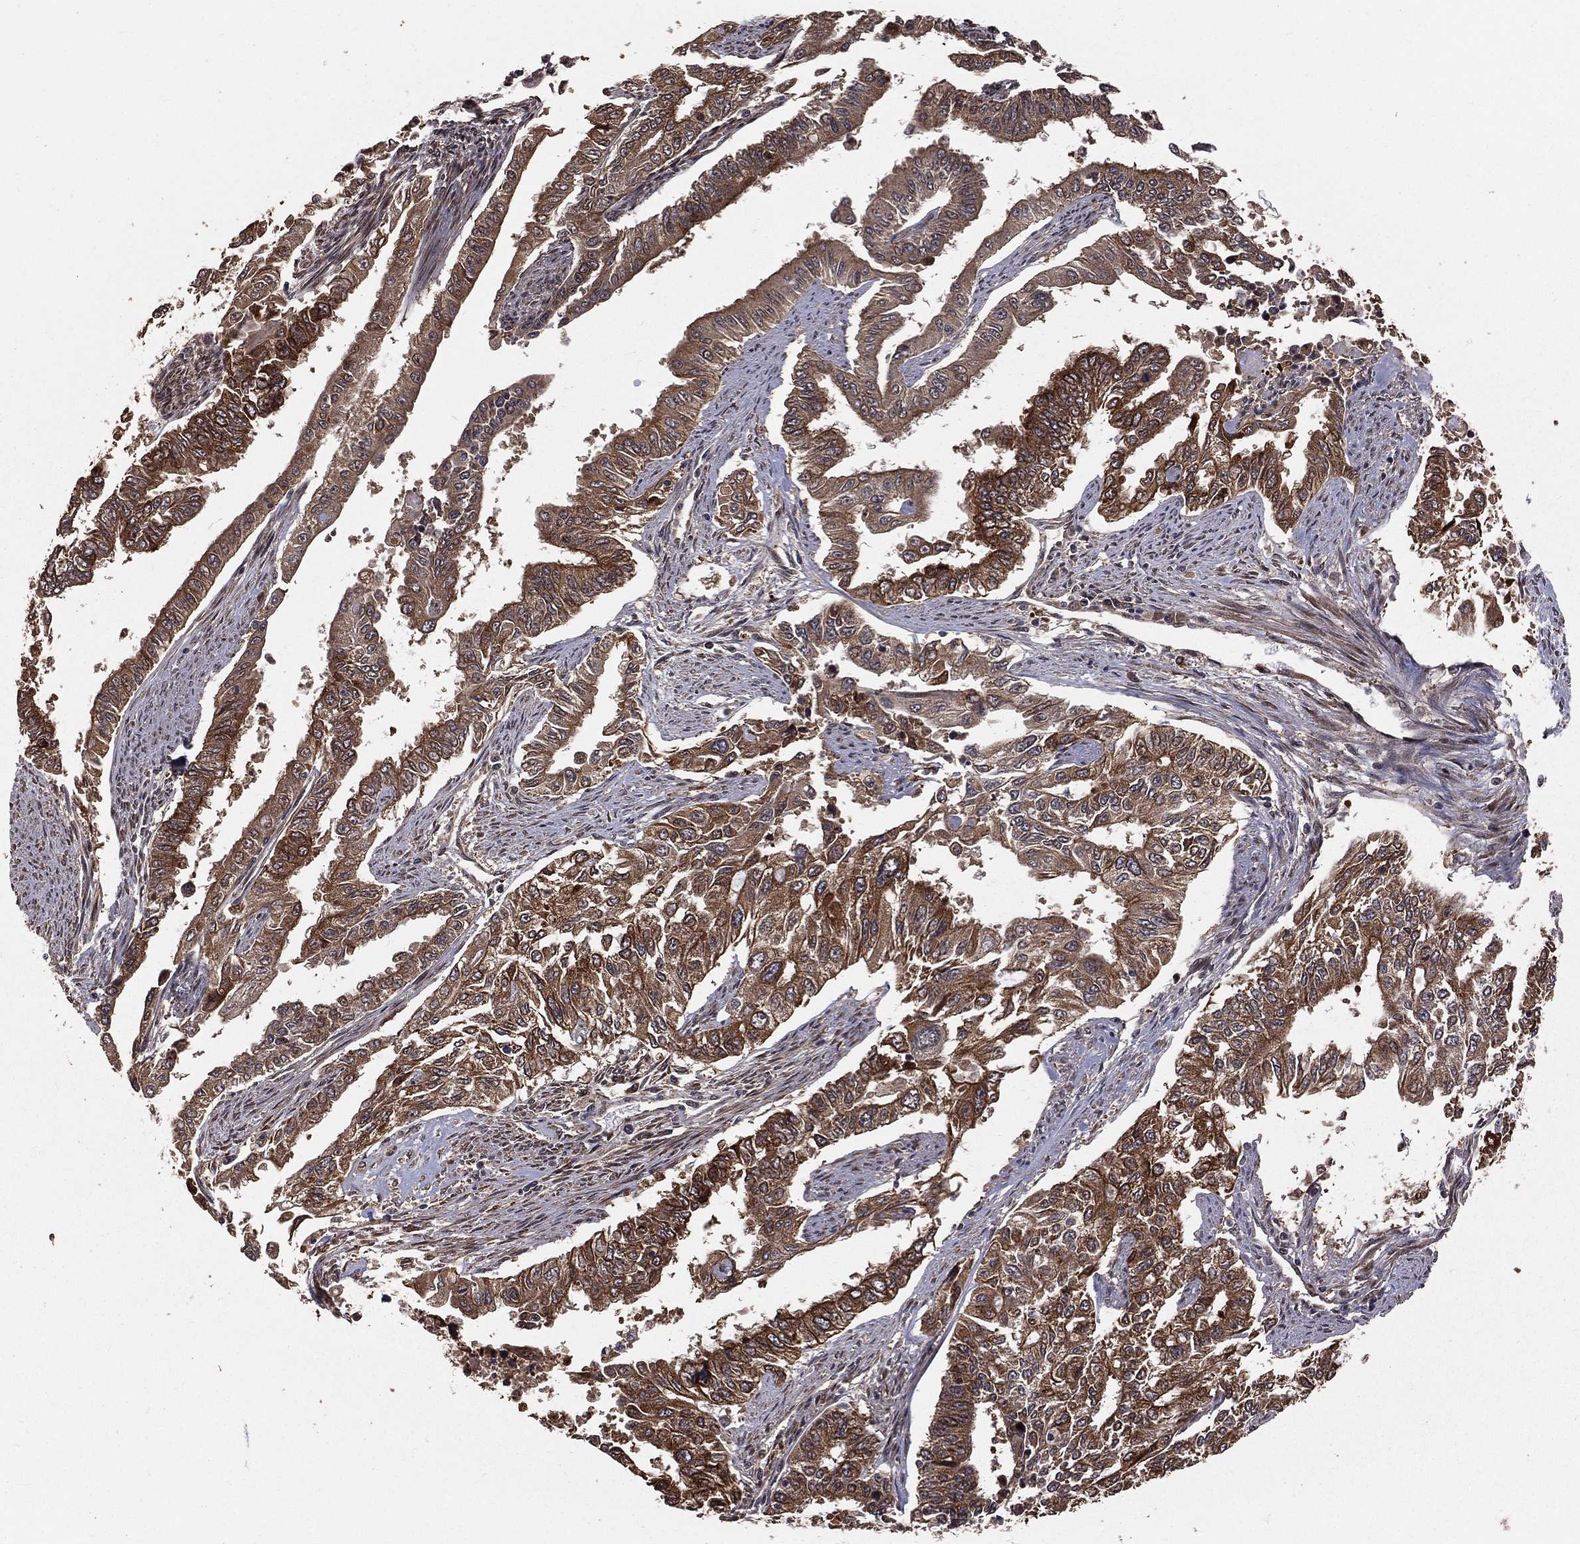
{"staining": {"intensity": "moderate", "quantity": ">75%", "location": "cytoplasmic/membranous"}, "tissue": "endometrial cancer", "cell_type": "Tumor cells", "image_type": "cancer", "snomed": [{"axis": "morphology", "description": "Adenocarcinoma, NOS"}, {"axis": "topography", "description": "Uterus"}], "caption": "The histopathology image displays immunohistochemical staining of endometrial cancer. There is moderate cytoplasmic/membranous positivity is seen in approximately >75% of tumor cells. The staining is performed using DAB (3,3'-diaminobenzidine) brown chromogen to label protein expression. The nuclei are counter-stained blue using hematoxylin.", "gene": "MAPK1", "patient": {"sex": "female", "age": 59}}